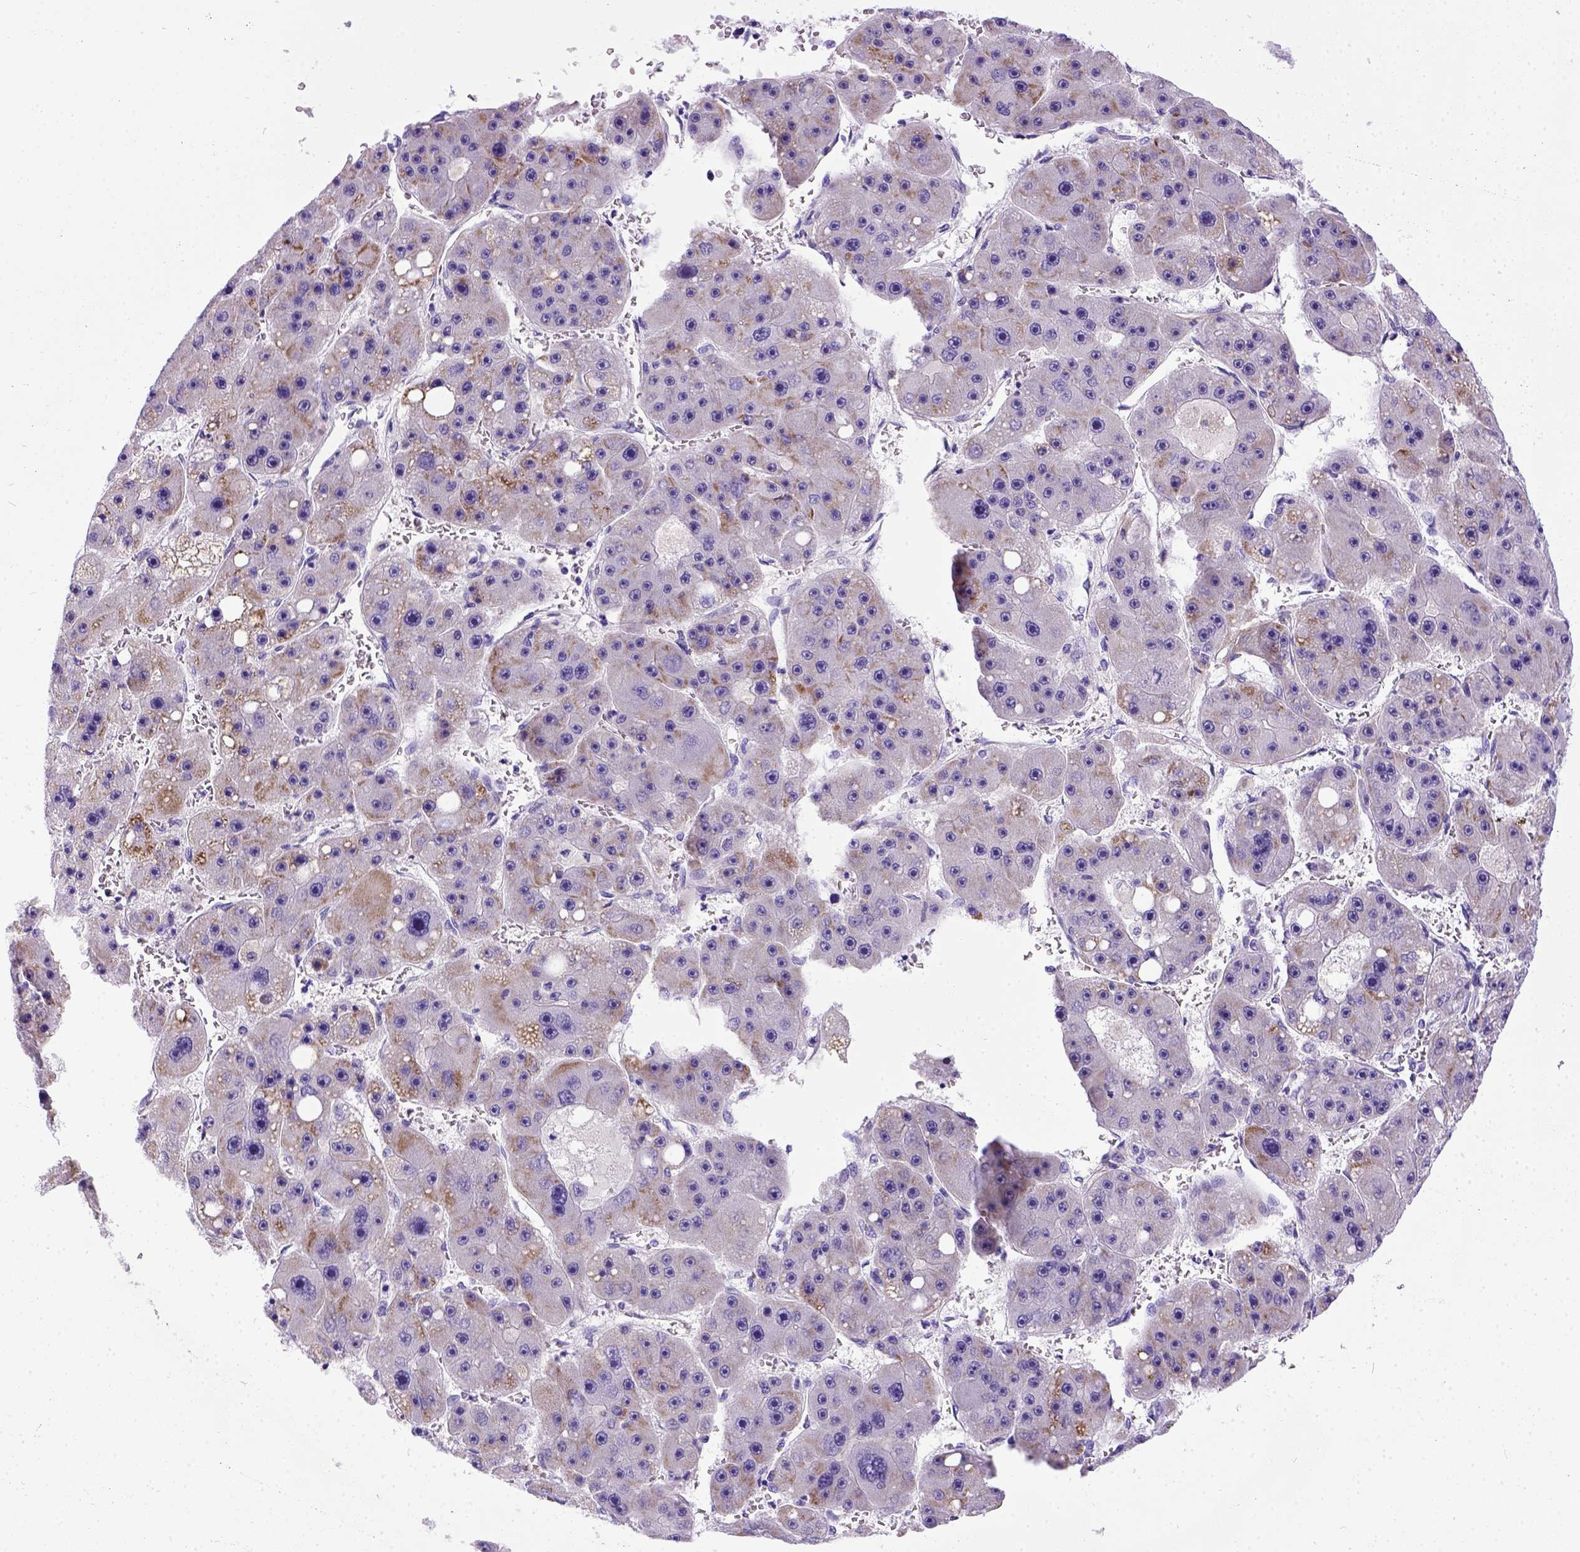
{"staining": {"intensity": "moderate", "quantity": "<25%", "location": "cytoplasmic/membranous"}, "tissue": "liver cancer", "cell_type": "Tumor cells", "image_type": "cancer", "snomed": [{"axis": "morphology", "description": "Carcinoma, Hepatocellular, NOS"}, {"axis": "topography", "description": "Liver"}], "caption": "A low amount of moderate cytoplasmic/membranous staining is identified in about <25% of tumor cells in liver cancer (hepatocellular carcinoma) tissue.", "gene": "IGF2", "patient": {"sex": "female", "age": 61}}